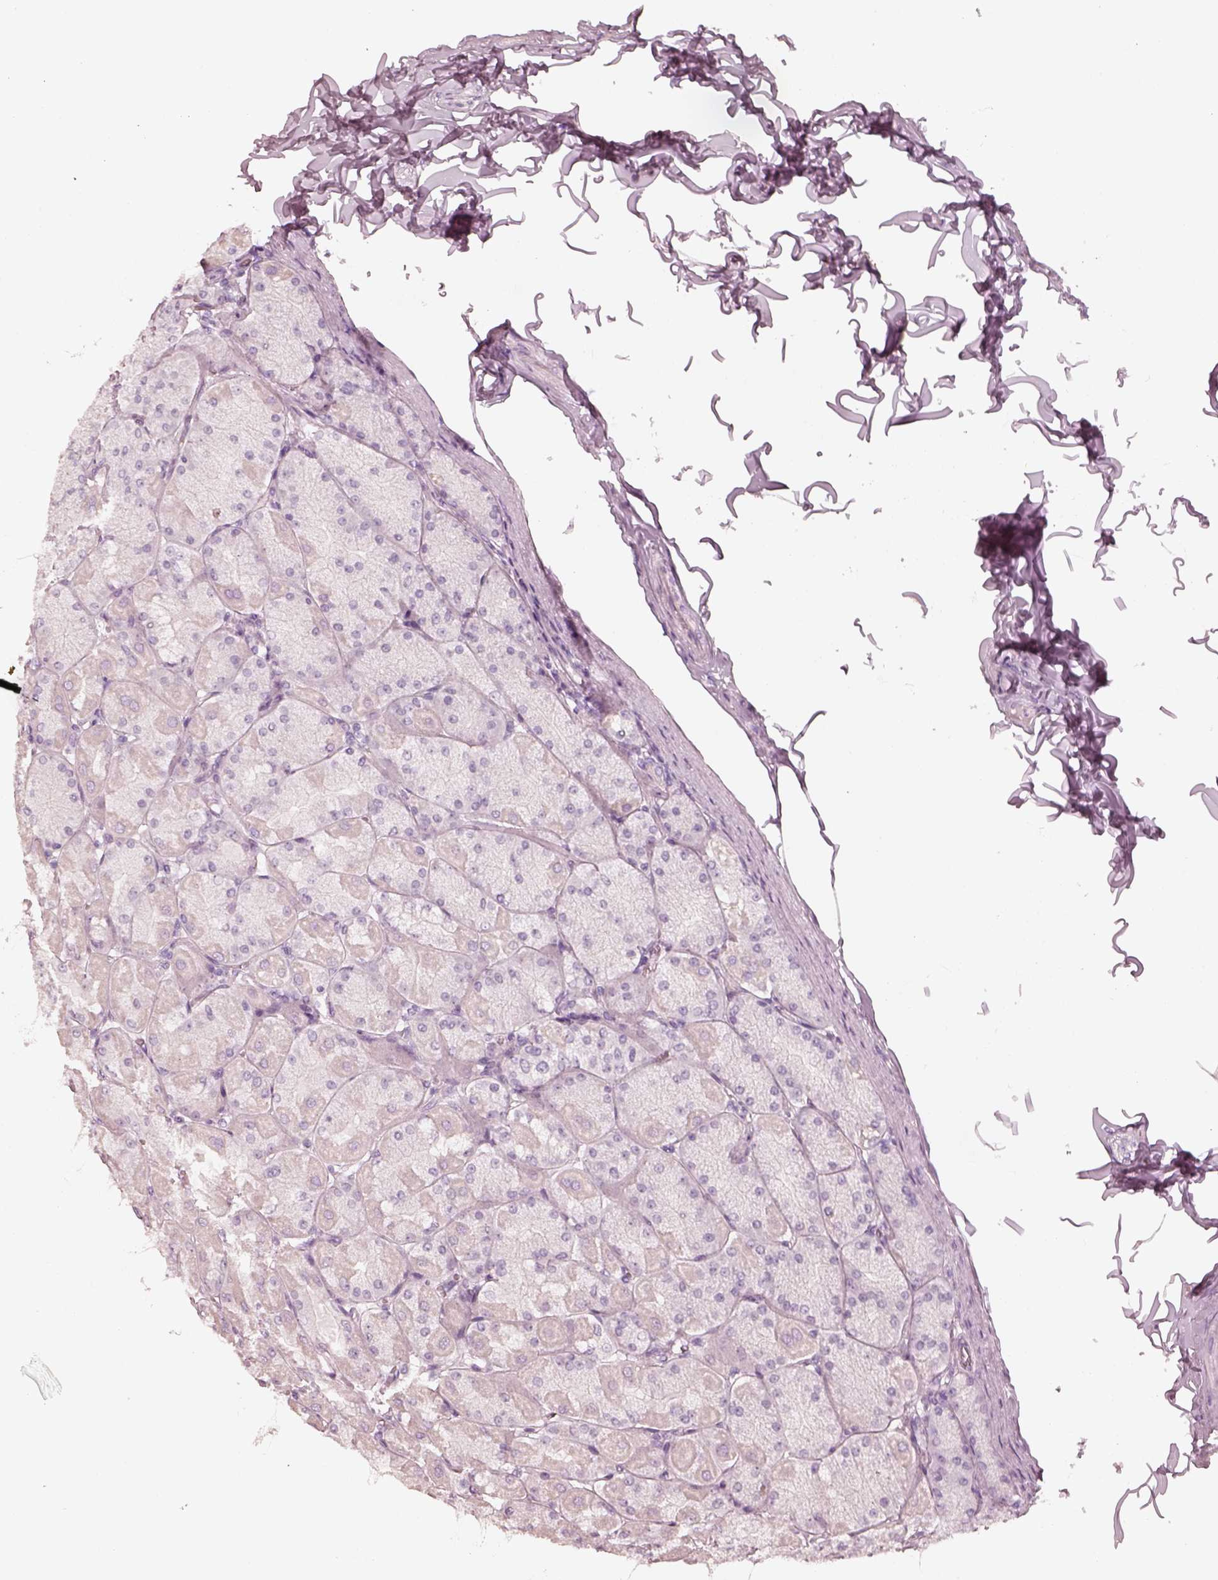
{"staining": {"intensity": "negative", "quantity": "none", "location": "none"}, "tissue": "stomach", "cell_type": "Glandular cells", "image_type": "normal", "snomed": [{"axis": "morphology", "description": "Normal tissue, NOS"}, {"axis": "topography", "description": "Stomach, upper"}], "caption": "Stomach stained for a protein using immunohistochemistry (IHC) shows no expression glandular cells.", "gene": "ZP4", "patient": {"sex": "female", "age": 56}}